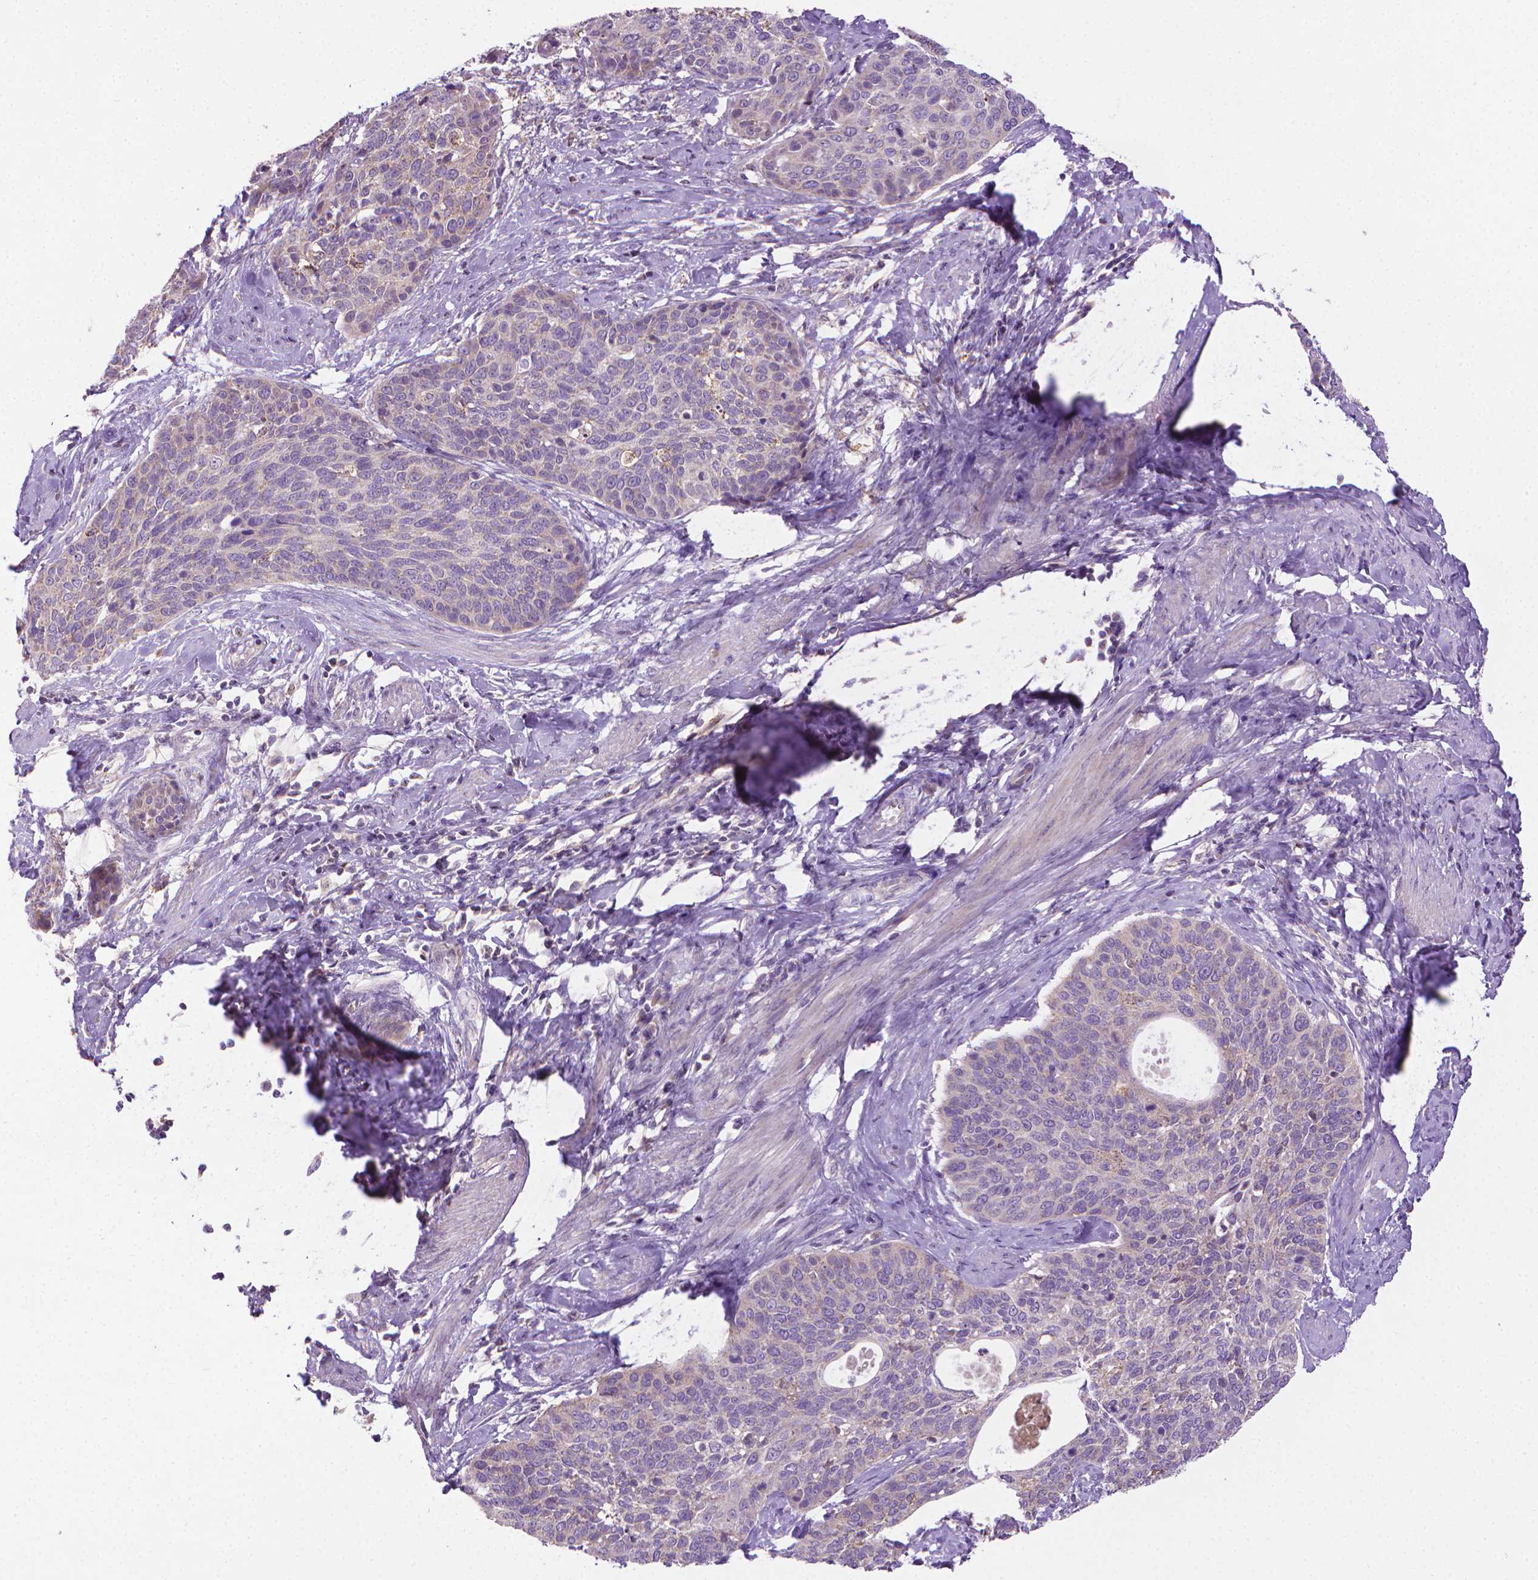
{"staining": {"intensity": "weak", "quantity": "<25%", "location": "cytoplasmic/membranous"}, "tissue": "cervical cancer", "cell_type": "Tumor cells", "image_type": "cancer", "snomed": [{"axis": "morphology", "description": "Squamous cell carcinoma, NOS"}, {"axis": "topography", "description": "Cervix"}], "caption": "Immunohistochemical staining of cervical squamous cell carcinoma demonstrates no significant positivity in tumor cells.", "gene": "SLC51B", "patient": {"sex": "female", "age": 69}}